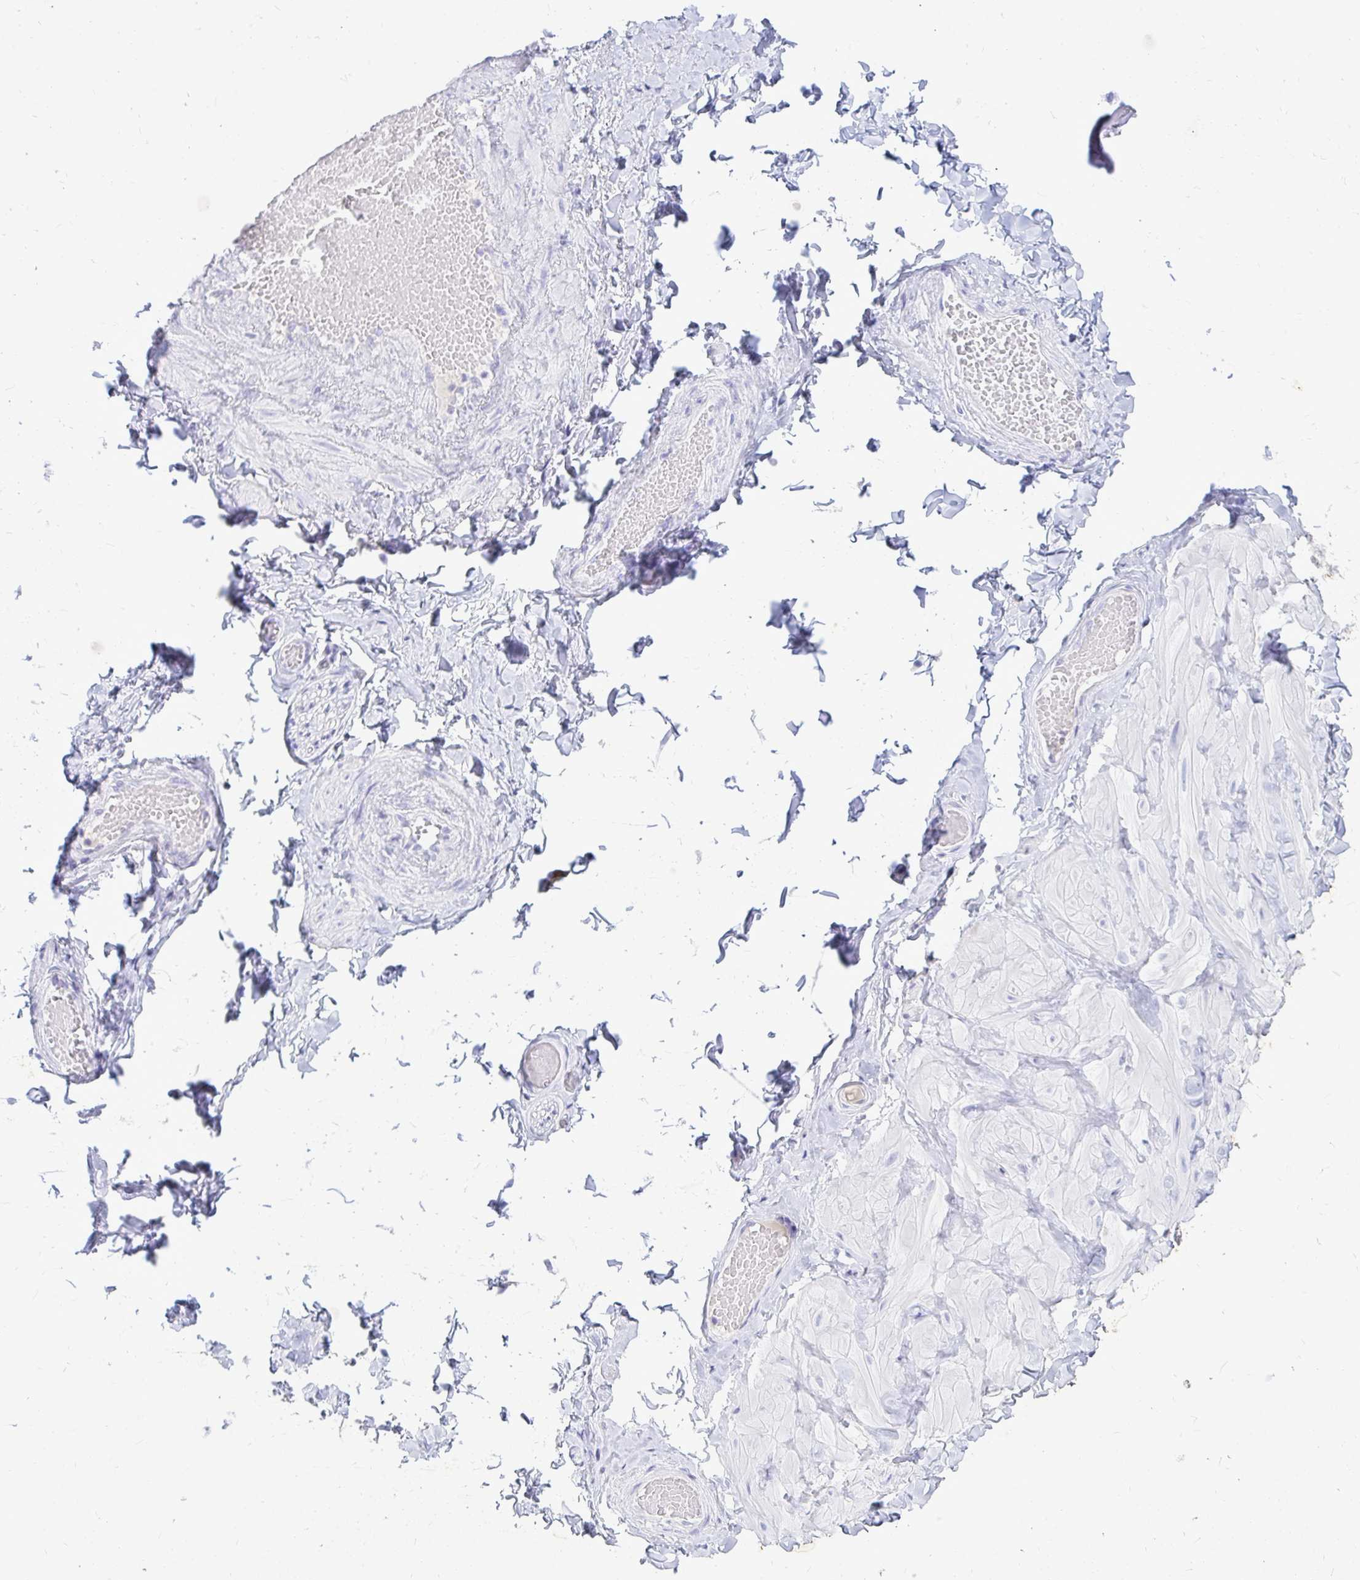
{"staining": {"intensity": "negative", "quantity": "none", "location": "none"}, "tissue": "soft tissue", "cell_type": "Fibroblasts", "image_type": "normal", "snomed": [{"axis": "morphology", "description": "Normal tissue, NOS"}, {"axis": "topography", "description": "Soft tissue"}, {"axis": "topography", "description": "Adipose tissue"}, {"axis": "topography", "description": "Vascular tissue"}, {"axis": "topography", "description": "Peripheral nerve tissue"}], "caption": "A histopathology image of human soft tissue is negative for staining in fibroblasts. (Brightfield microscopy of DAB IHC at high magnification).", "gene": "NANOGNB", "patient": {"sex": "male", "age": 29}}